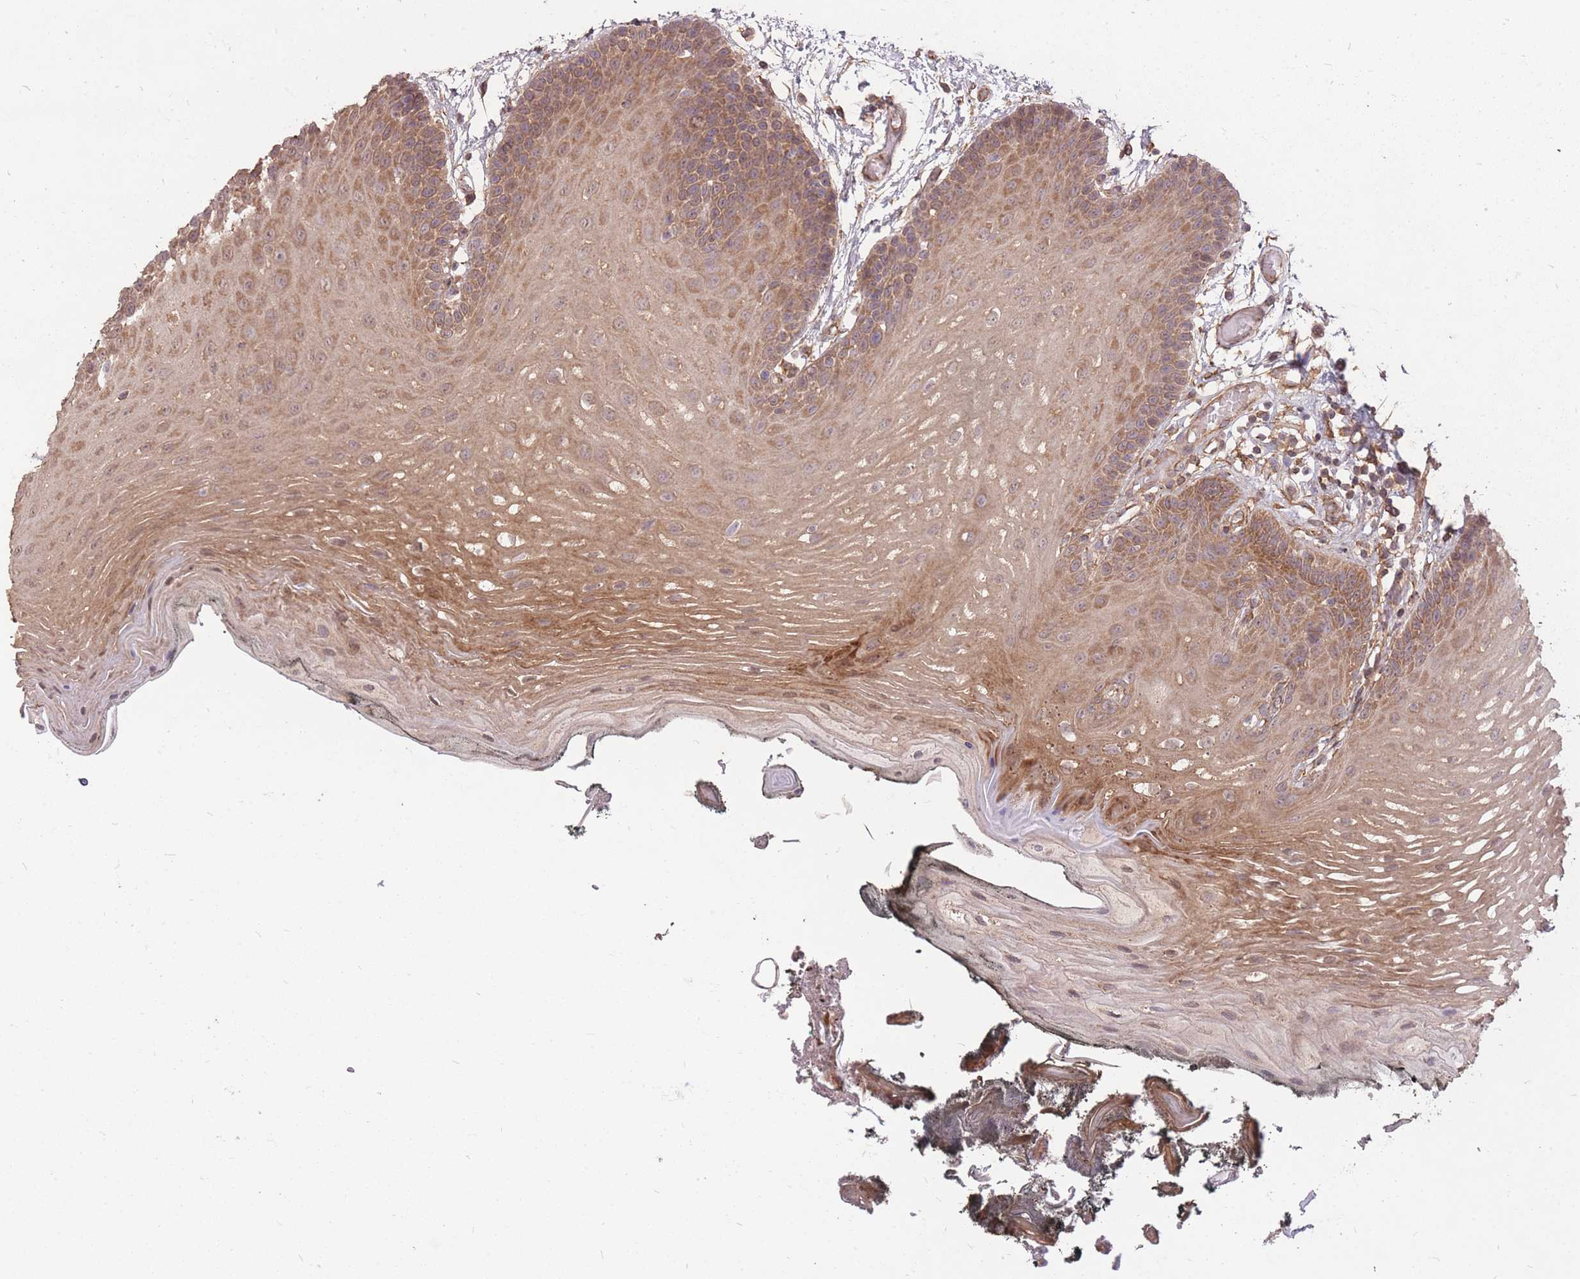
{"staining": {"intensity": "moderate", "quantity": ">75%", "location": "cytoplasmic/membranous"}, "tissue": "oral mucosa", "cell_type": "Squamous epithelial cells", "image_type": "normal", "snomed": [{"axis": "morphology", "description": "Normal tissue, NOS"}, {"axis": "morphology", "description": "Squamous cell carcinoma, NOS"}, {"axis": "topography", "description": "Oral tissue"}, {"axis": "topography", "description": "Head-Neck"}], "caption": "Oral mucosa stained for a protein (brown) shows moderate cytoplasmic/membranous positive staining in about >75% of squamous epithelial cells.", "gene": "DYNC1LI2", "patient": {"sex": "female", "age": 81}}